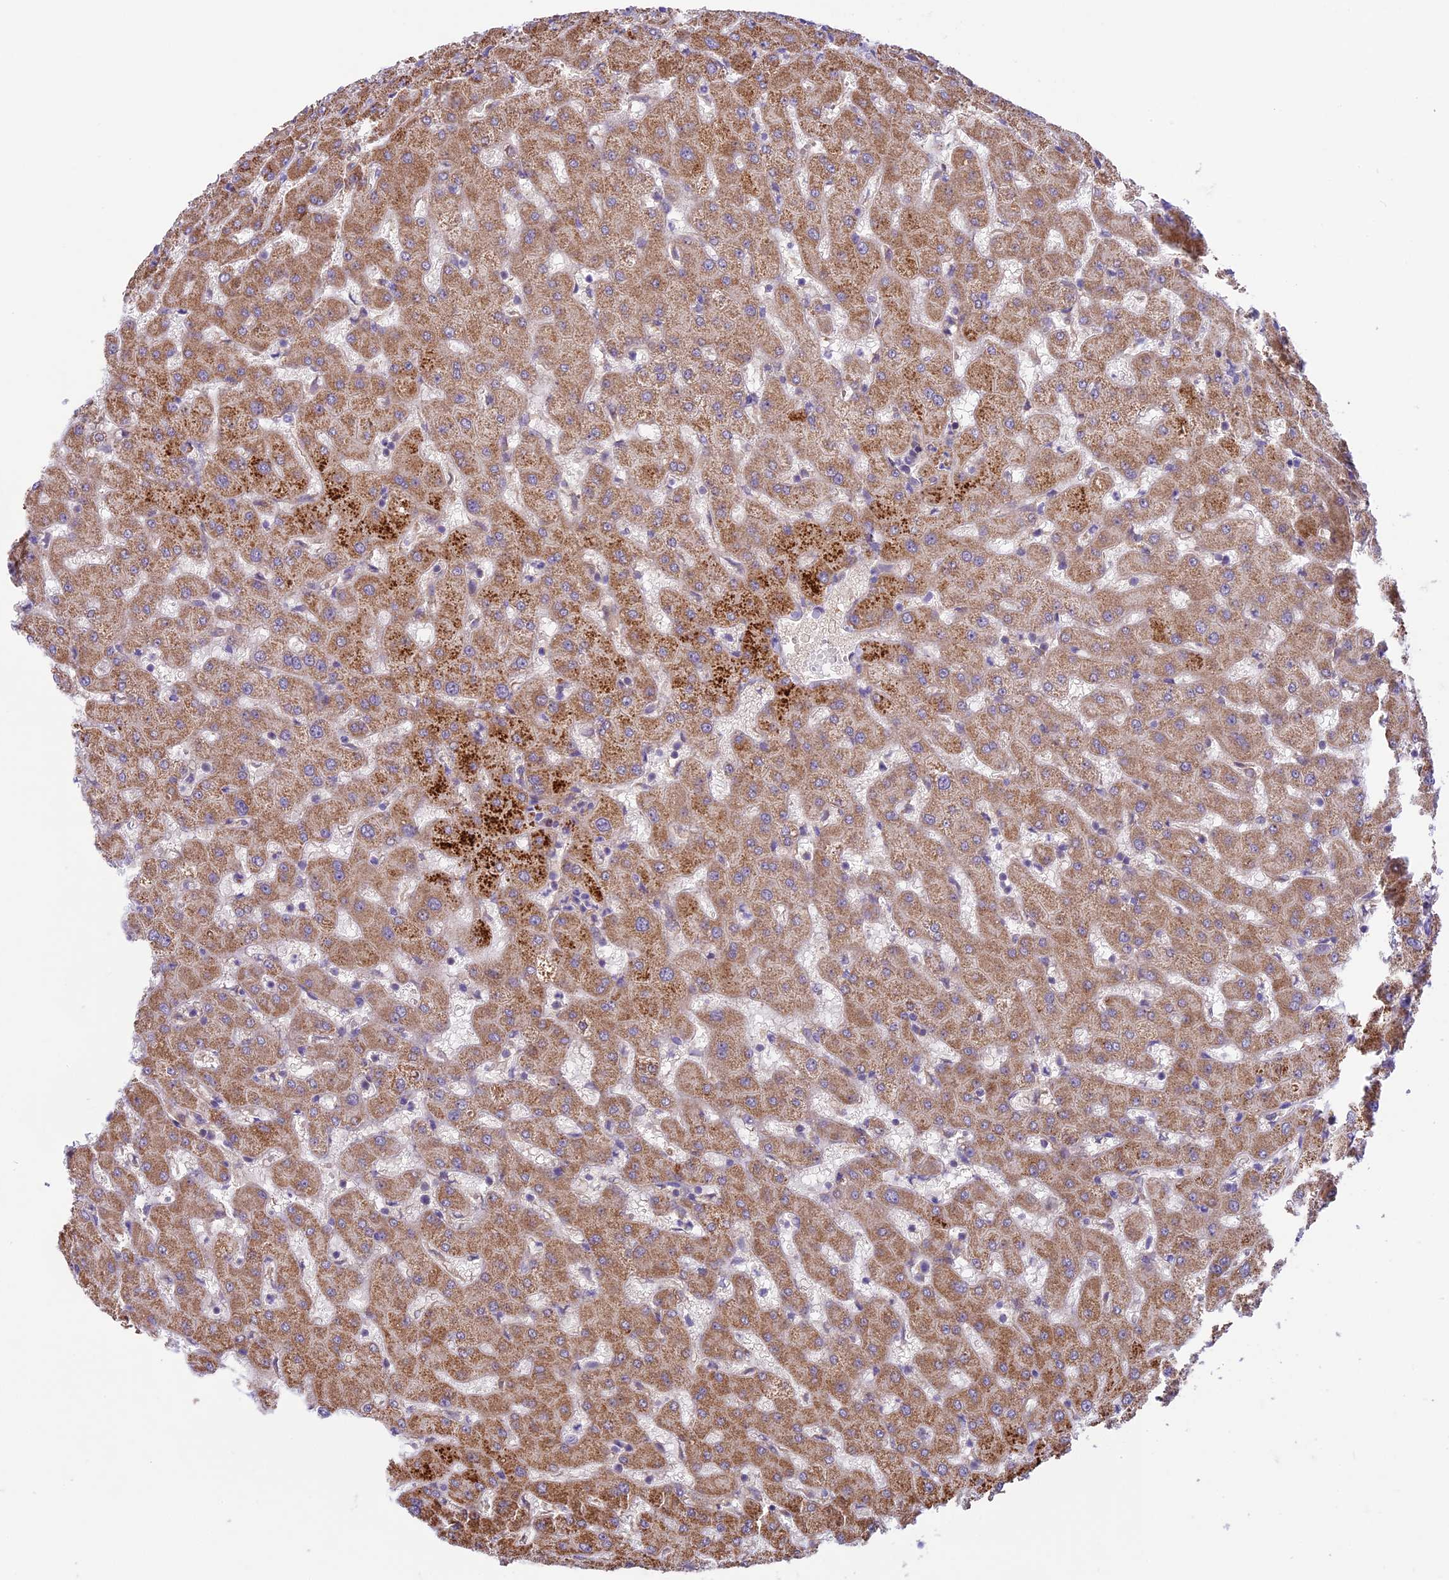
{"staining": {"intensity": "negative", "quantity": "none", "location": "none"}, "tissue": "liver", "cell_type": "Cholangiocytes", "image_type": "normal", "snomed": [{"axis": "morphology", "description": "Normal tissue, NOS"}, {"axis": "topography", "description": "Liver"}], "caption": "A micrograph of liver stained for a protein exhibits no brown staining in cholangiocytes. Nuclei are stained in blue.", "gene": "COG8", "patient": {"sex": "female", "age": 63}}